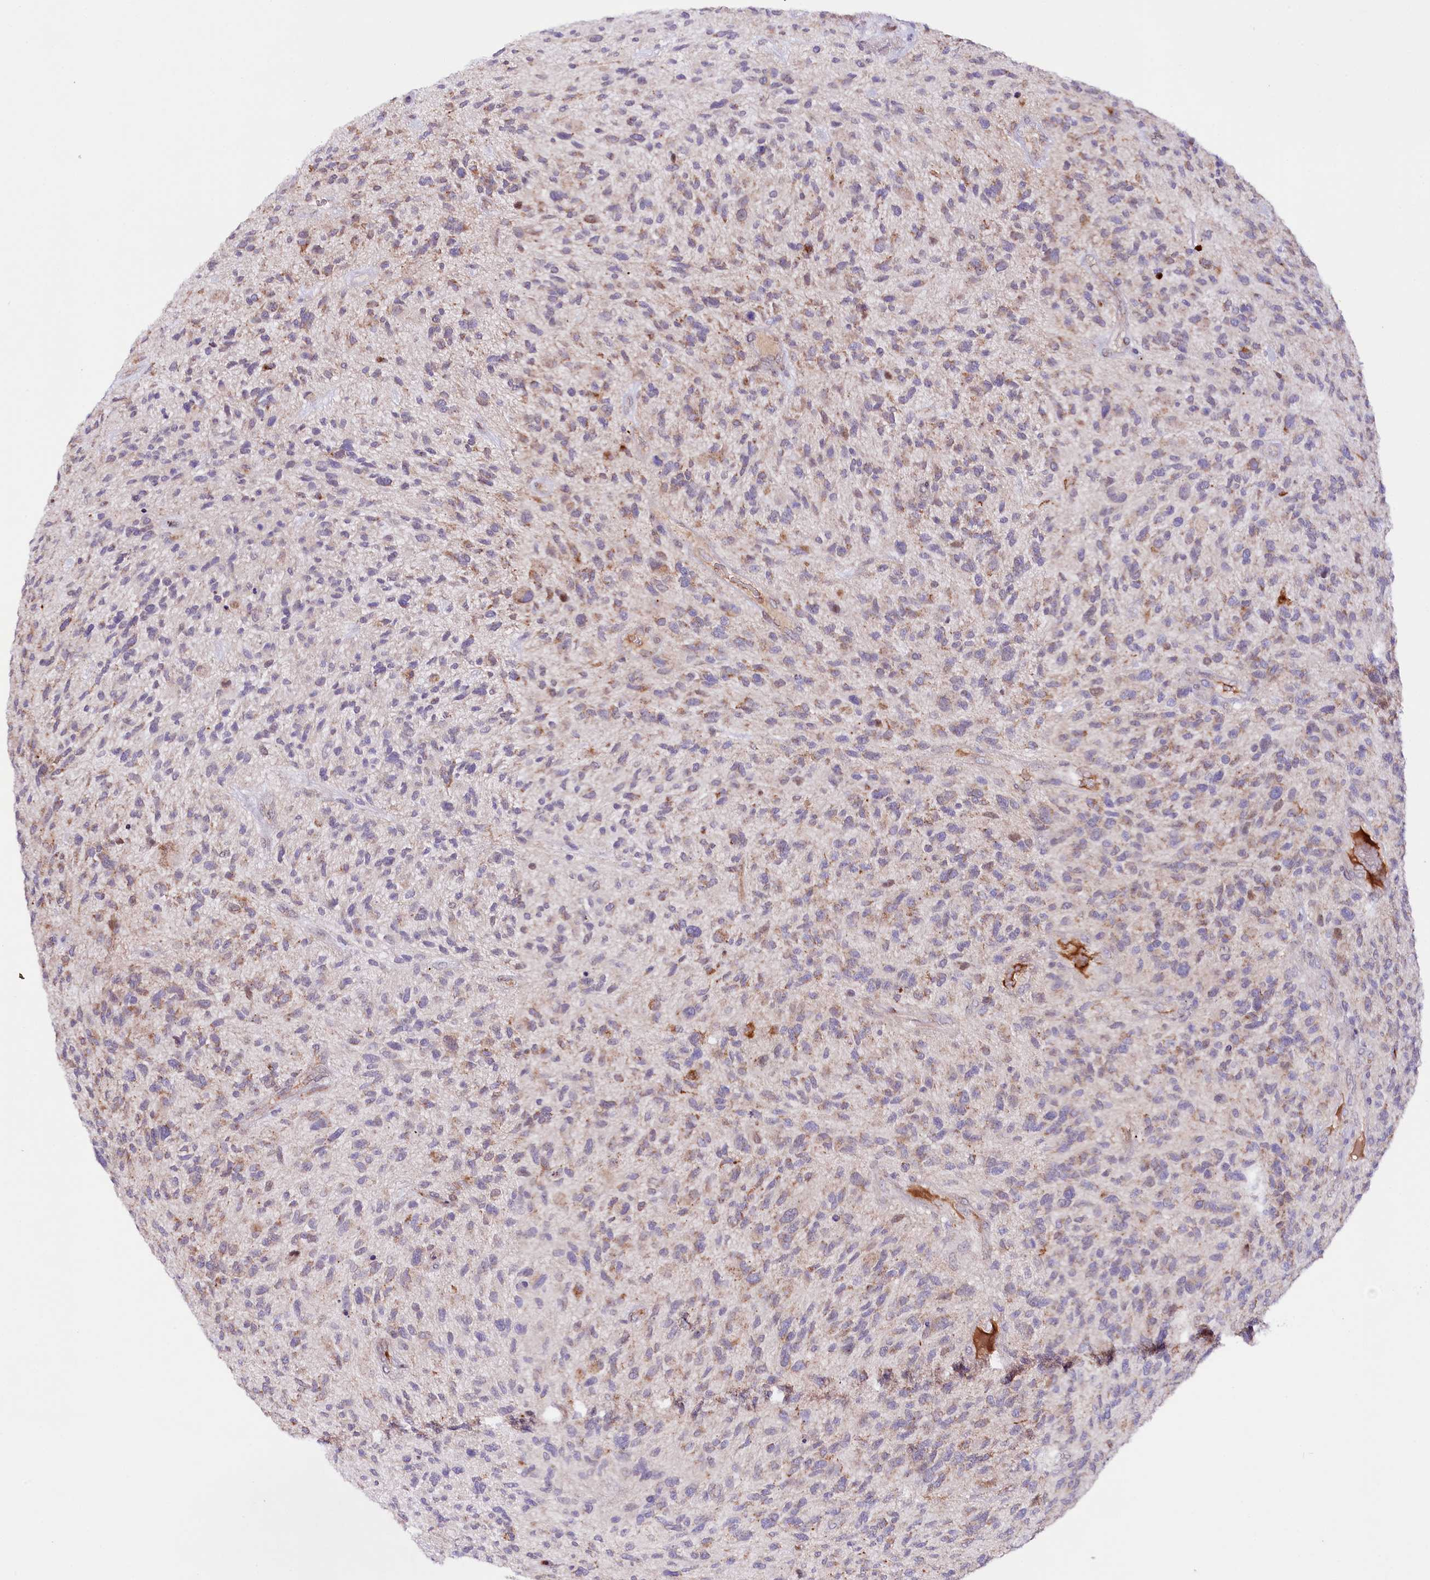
{"staining": {"intensity": "weak", "quantity": "<25%", "location": "cytoplasmic/membranous"}, "tissue": "glioma", "cell_type": "Tumor cells", "image_type": "cancer", "snomed": [{"axis": "morphology", "description": "Glioma, malignant, High grade"}, {"axis": "topography", "description": "Brain"}], "caption": "DAB (3,3'-diaminobenzidine) immunohistochemical staining of glioma demonstrates no significant staining in tumor cells.", "gene": "ZNF226", "patient": {"sex": "male", "age": 47}}